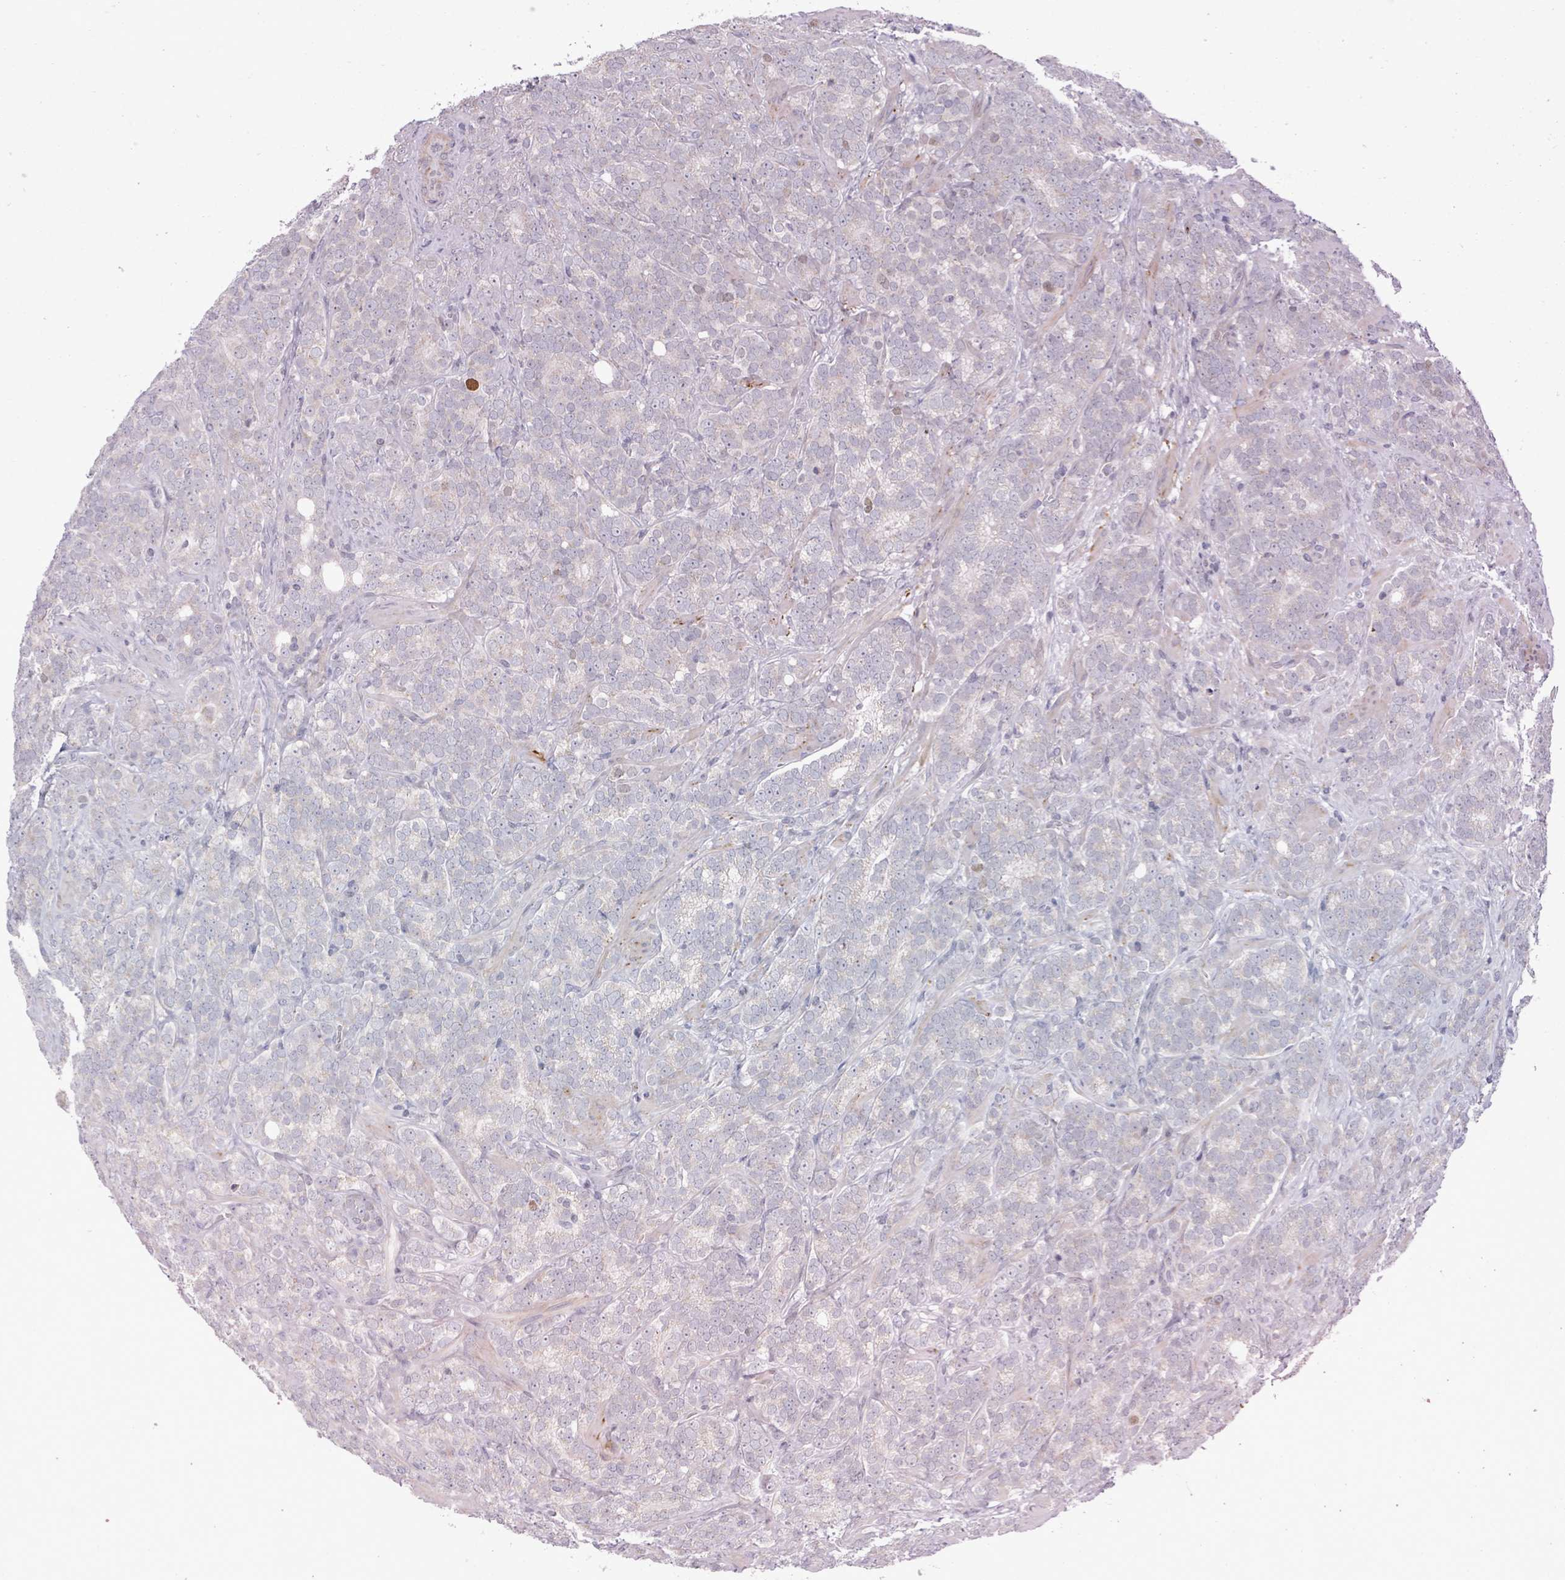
{"staining": {"intensity": "moderate", "quantity": "25%-75%", "location": "cytoplasmic/membranous"}, "tissue": "prostate cancer", "cell_type": "Tumor cells", "image_type": "cancer", "snomed": [{"axis": "morphology", "description": "Adenocarcinoma, High grade"}, {"axis": "topography", "description": "Prostate"}], "caption": "Immunohistochemistry (DAB) staining of adenocarcinoma (high-grade) (prostate) demonstrates moderate cytoplasmic/membranous protein positivity in about 25%-75% of tumor cells.", "gene": "ZFPM1", "patient": {"sex": "male", "age": 64}}